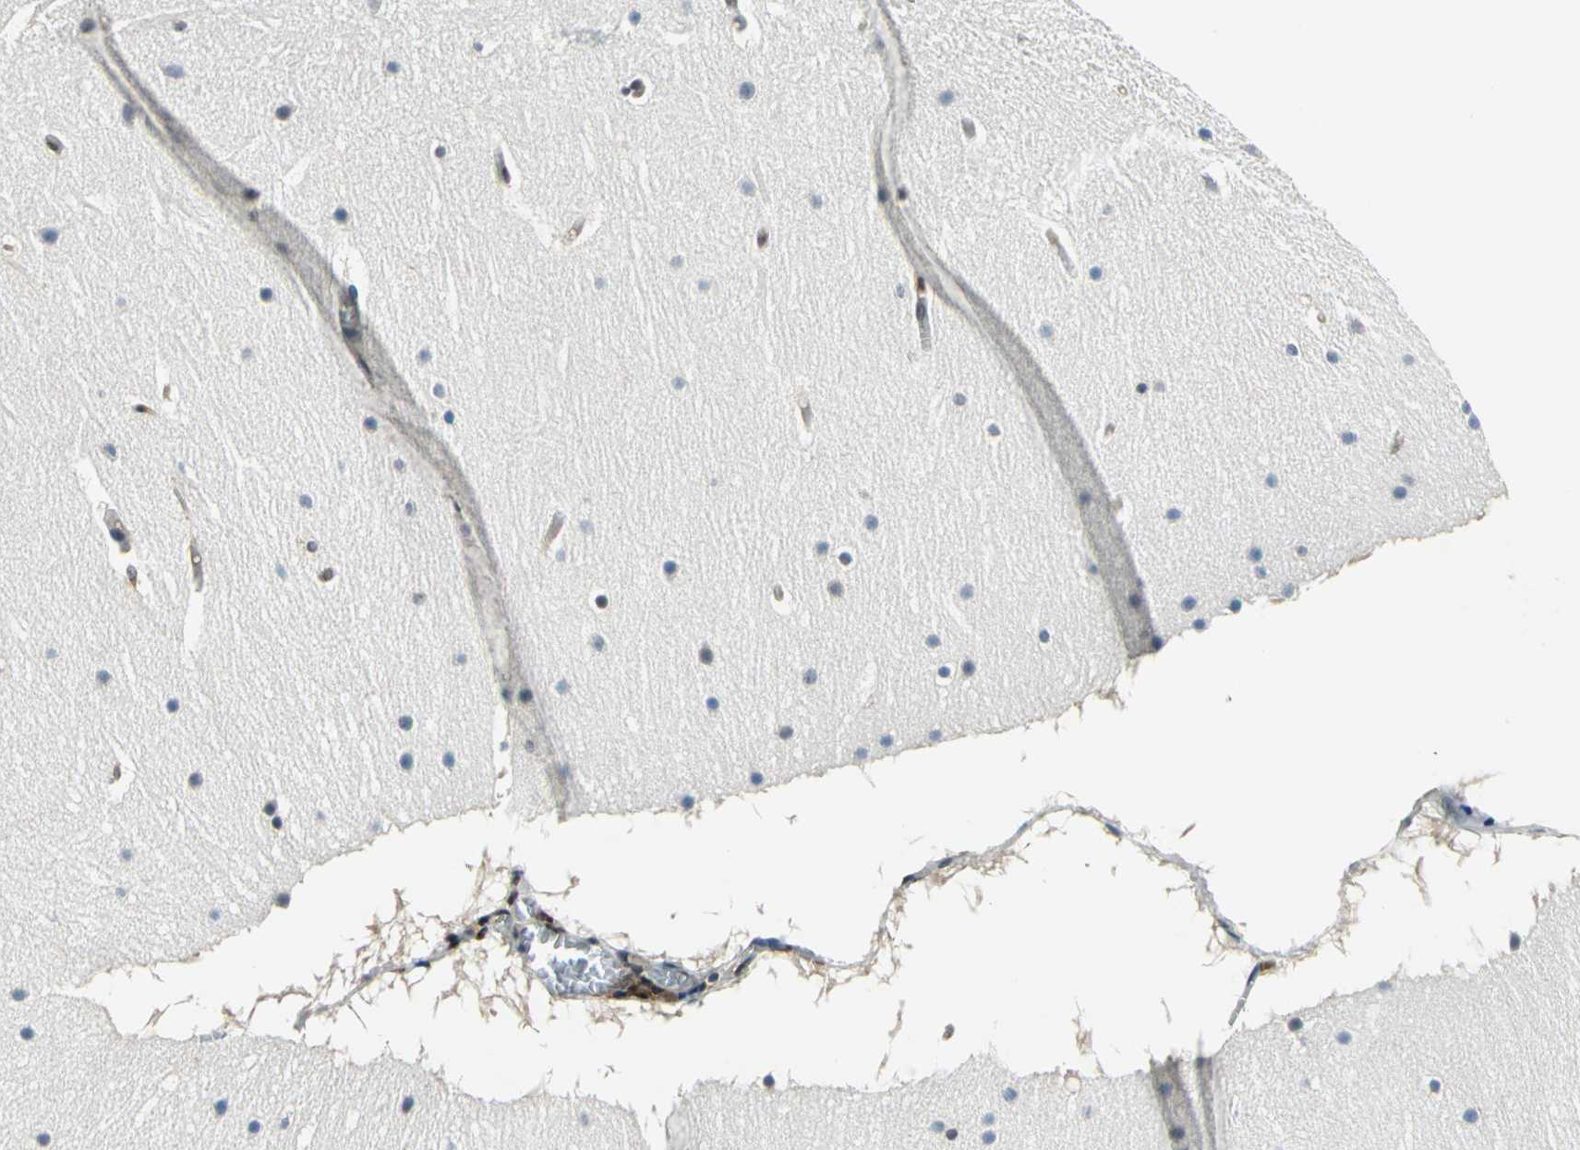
{"staining": {"intensity": "weak", "quantity": "25%-75%", "location": "cytoplasmic/membranous,nuclear"}, "tissue": "cerebellum", "cell_type": "Cells in granular layer", "image_type": "normal", "snomed": [{"axis": "morphology", "description": "Normal tissue, NOS"}, {"axis": "topography", "description": "Cerebellum"}], "caption": "Protein expression analysis of benign cerebellum displays weak cytoplasmic/membranous,nuclear staining in approximately 25%-75% of cells in granular layer.", "gene": "PSME1", "patient": {"sex": "male", "age": 45}}